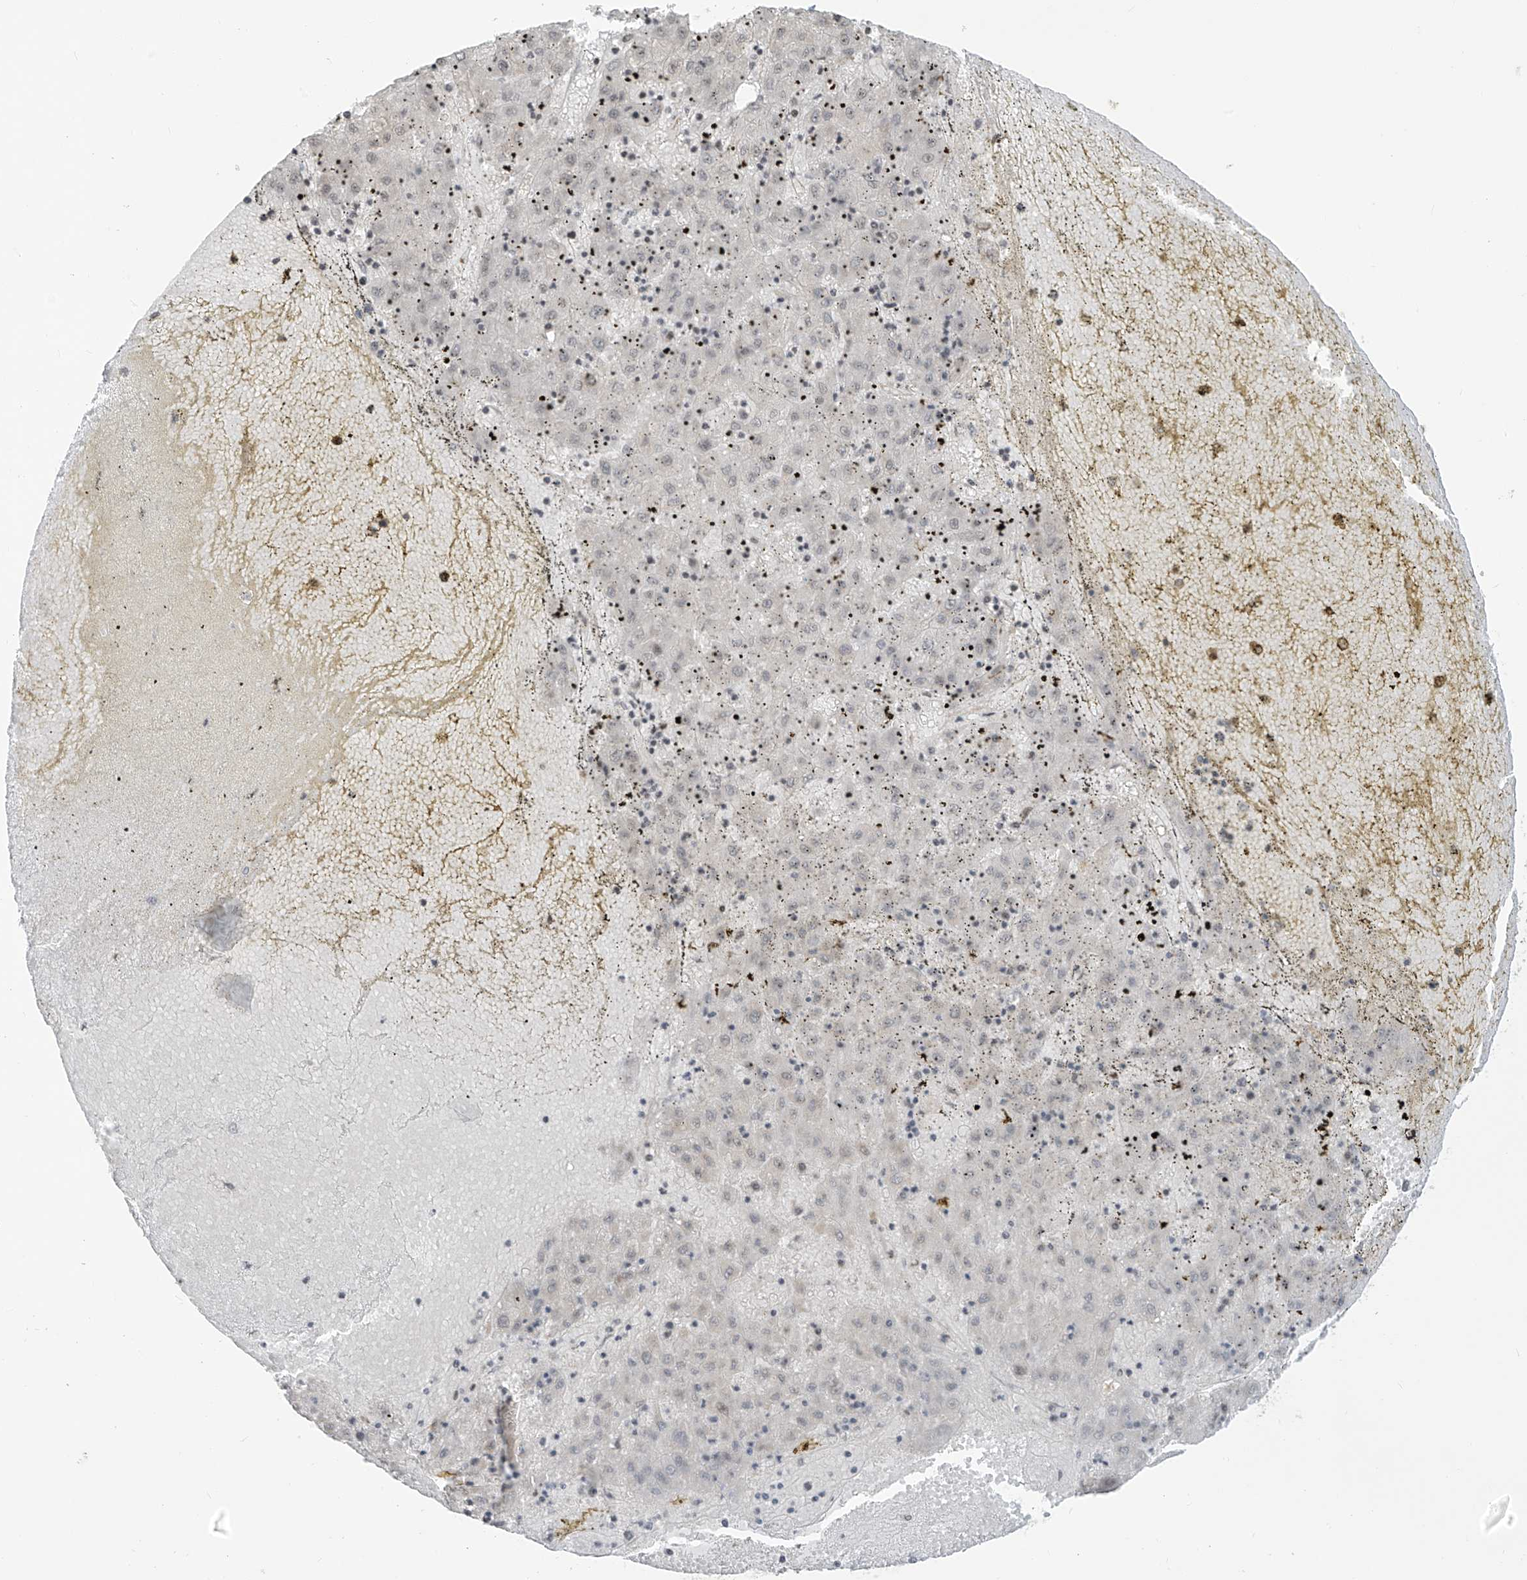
{"staining": {"intensity": "negative", "quantity": "none", "location": "none"}, "tissue": "liver cancer", "cell_type": "Tumor cells", "image_type": "cancer", "snomed": [{"axis": "morphology", "description": "Carcinoma, Hepatocellular, NOS"}, {"axis": "topography", "description": "Liver"}], "caption": "Immunohistochemistry histopathology image of liver hepatocellular carcinoma stained for a protein (brown), which demonstrates no expression in tumor cells. (Brightfield microscopy of DAB immunohistochemistry (IHC) at high magnification).", "gene": "METAP1D", "patient": {"sex": "male", "age": 72}}